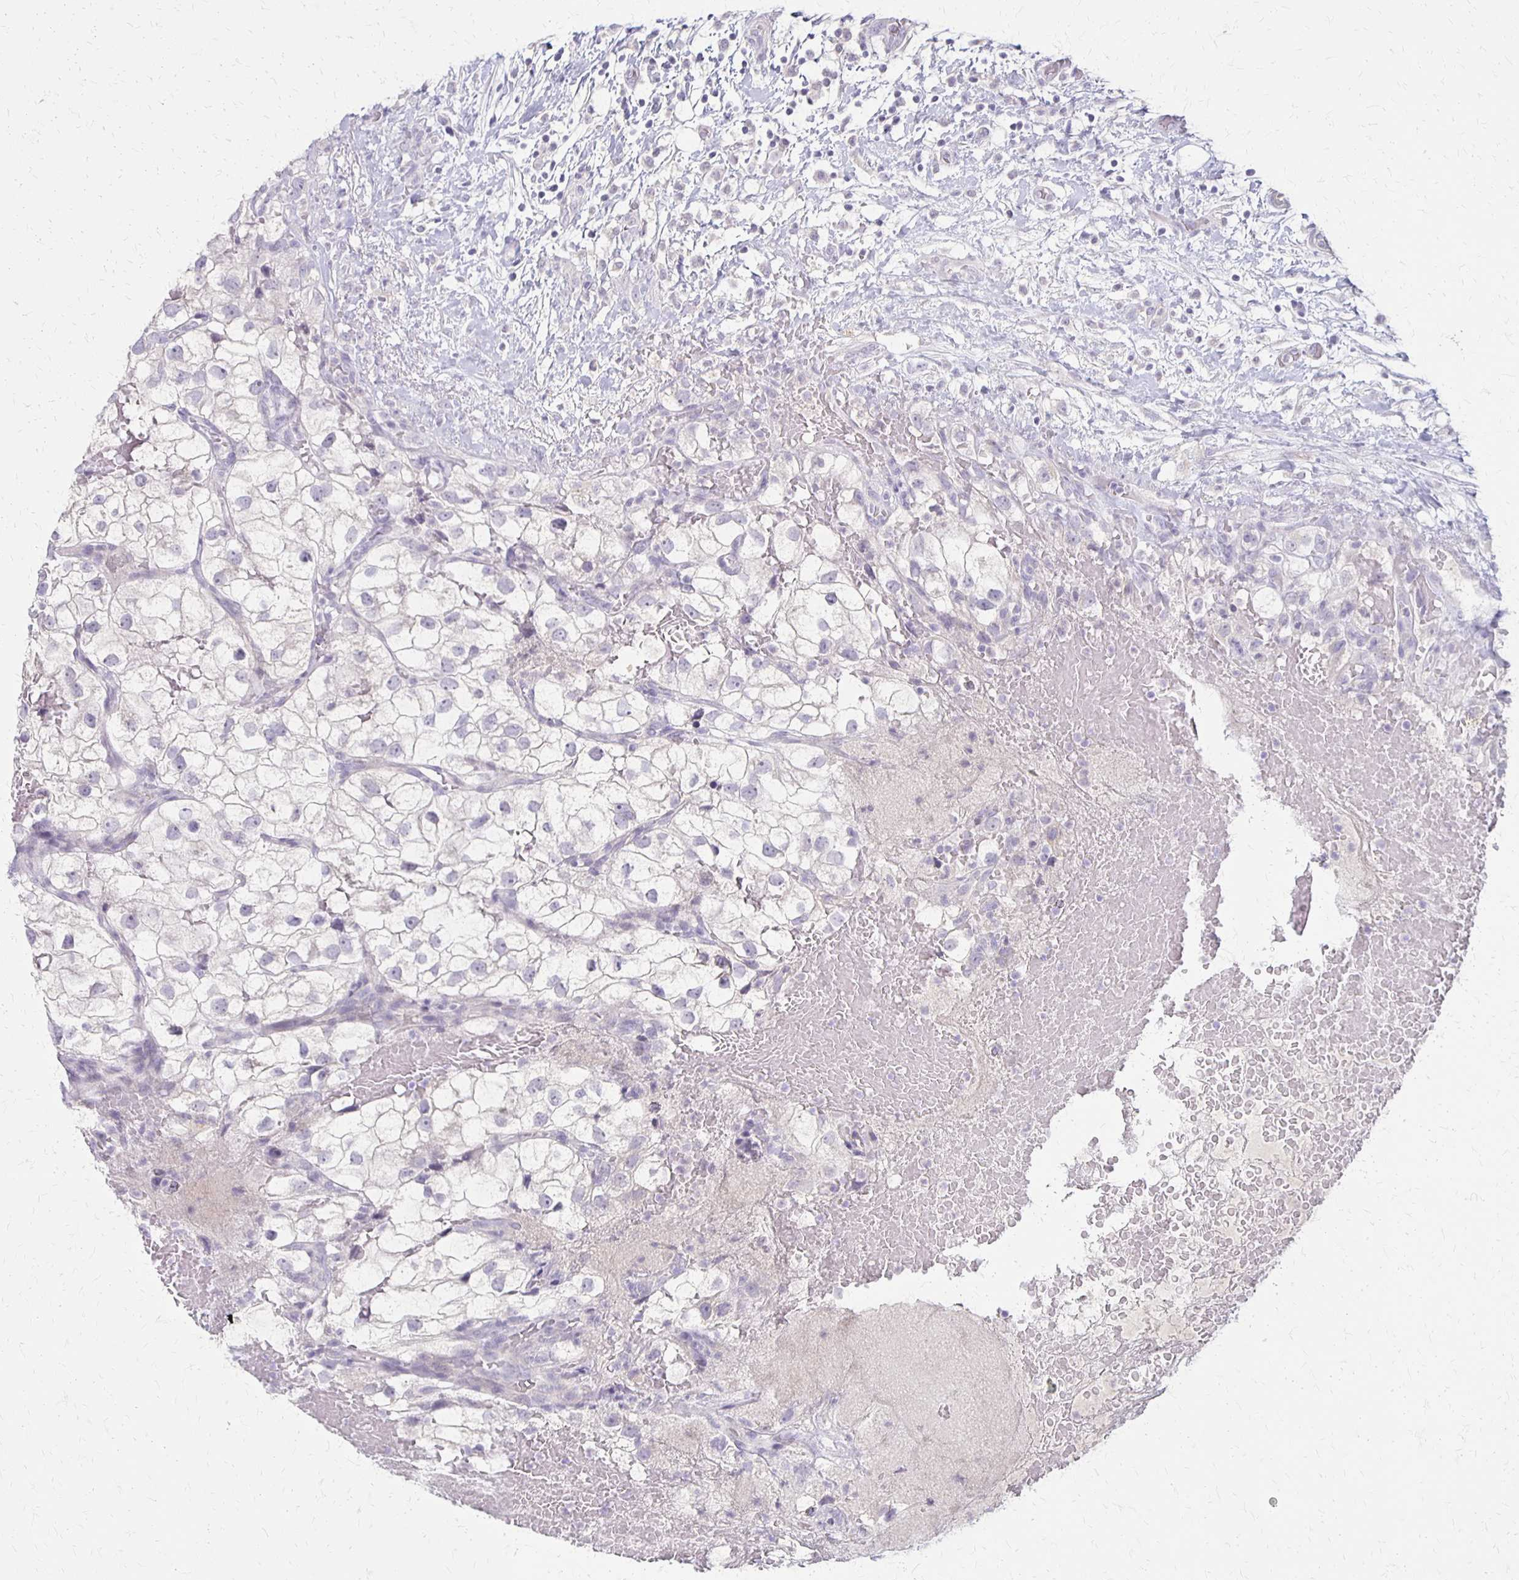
{"staining": {"intensity": "negative", "quantity": "none", "location": "none"}, "tissue": "renal cancer", "cell_type": "Tumor cells", "image_type": "cancer", "snomed": [{"axis": "morphology", "description": "Adenocarcinoma, NOS"}, {"axis": "topography", "description": "Kidney"}], "caption": "Protein analysis of adenocarcinoma (renal) reveals no significant staining in tumor cells.", "gene": "SLC35E2B", "patient": {"sex": "male", "age": 59}}